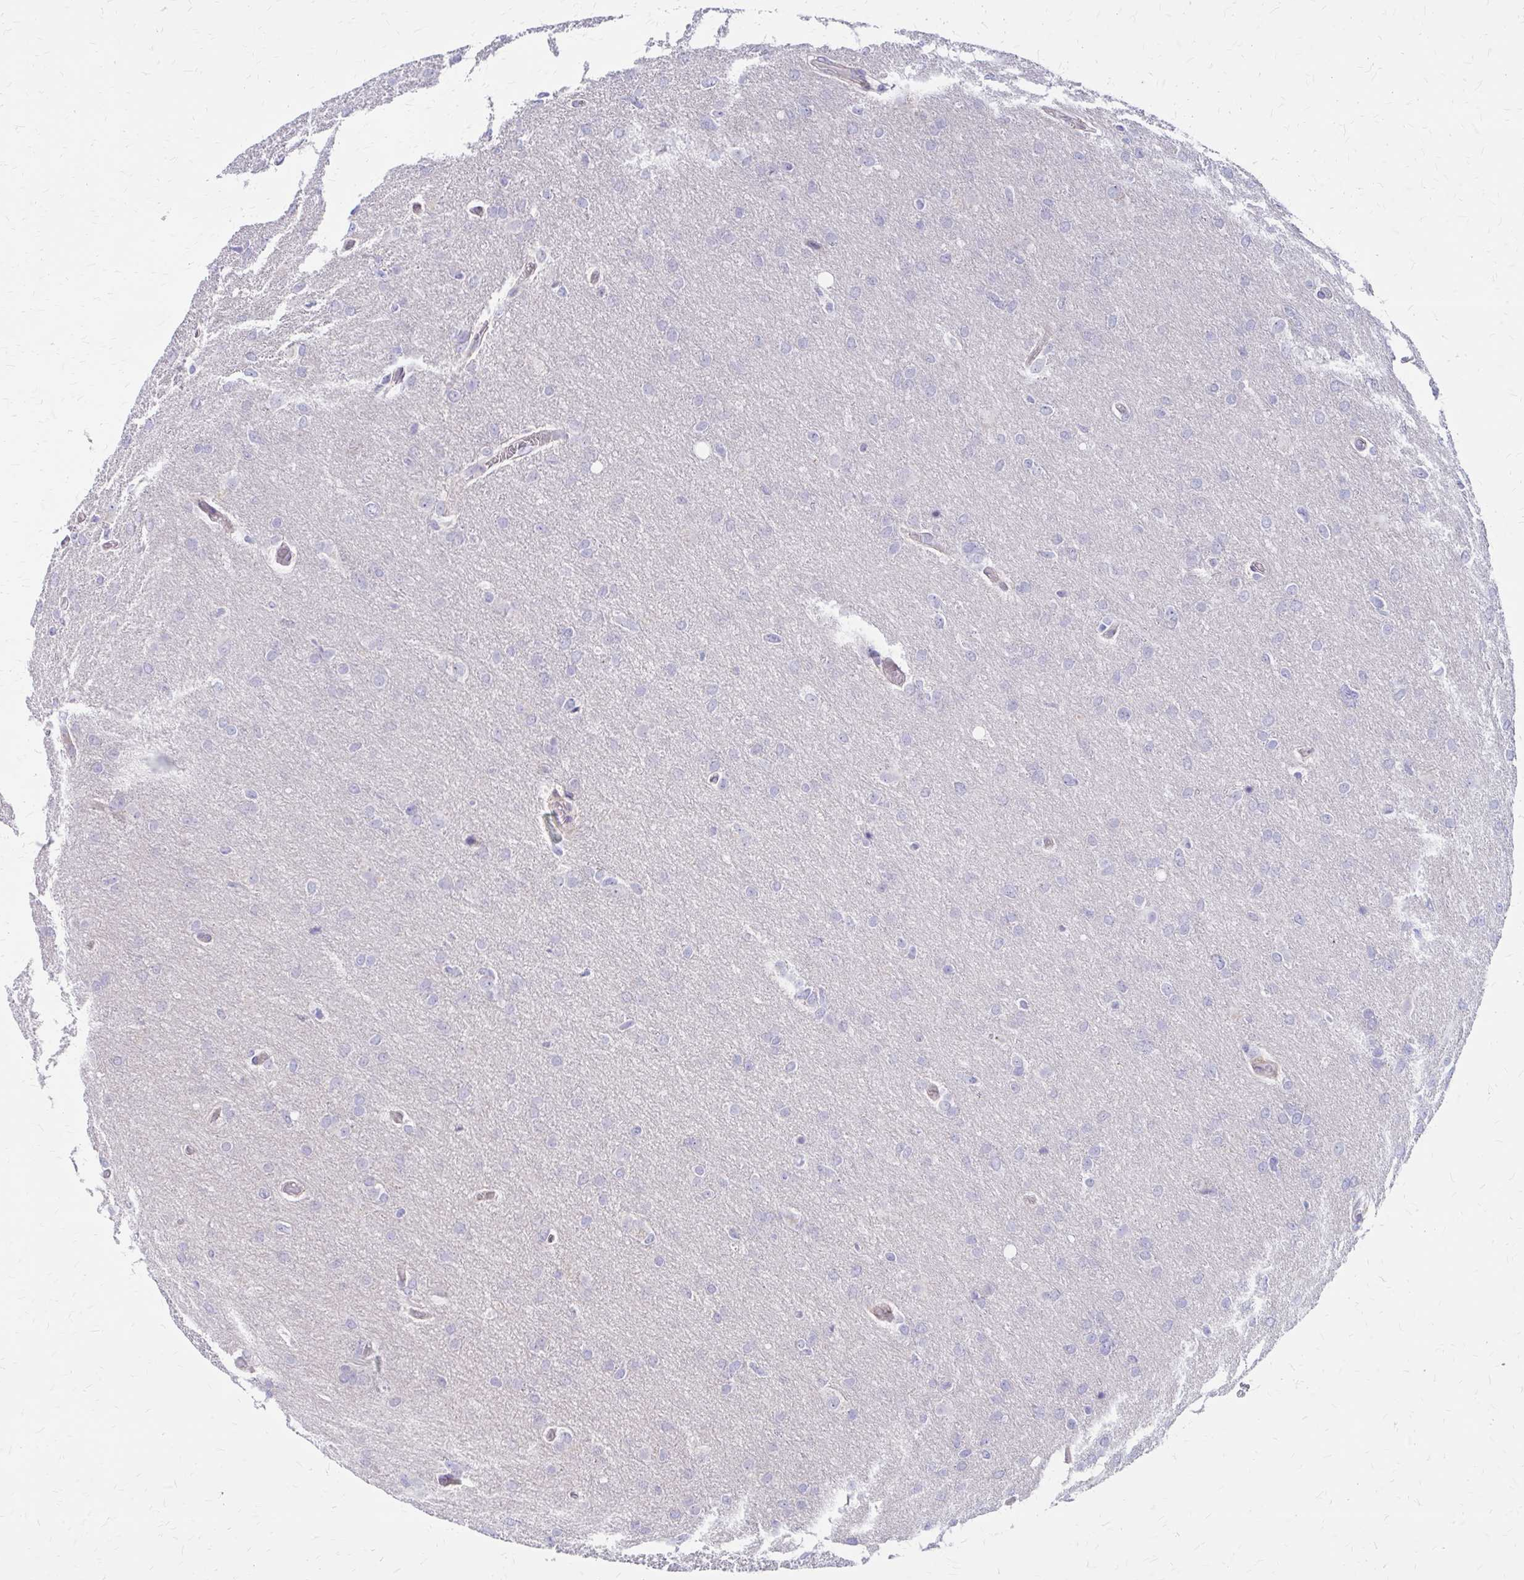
{"staining": {"intensity": "negative", "quantity": "none", "location": "none"}, "tissue": "glioma", "cell_type": "Tumor cells", "image_type": "cancer", "snomed": [{"axis": "morphology", "description": "Glioma, malignant, High grade"}, {"axis": "topography", "description": "Brain"}], "caption": "This histopathology image is of glioma stained with IHC to label a protein in brown with the nuclei are counter-stained blue. There is no positivity in tumor cells.", "gene": "GLYATL2", "patient": {"sex": "male", "age": 53}}